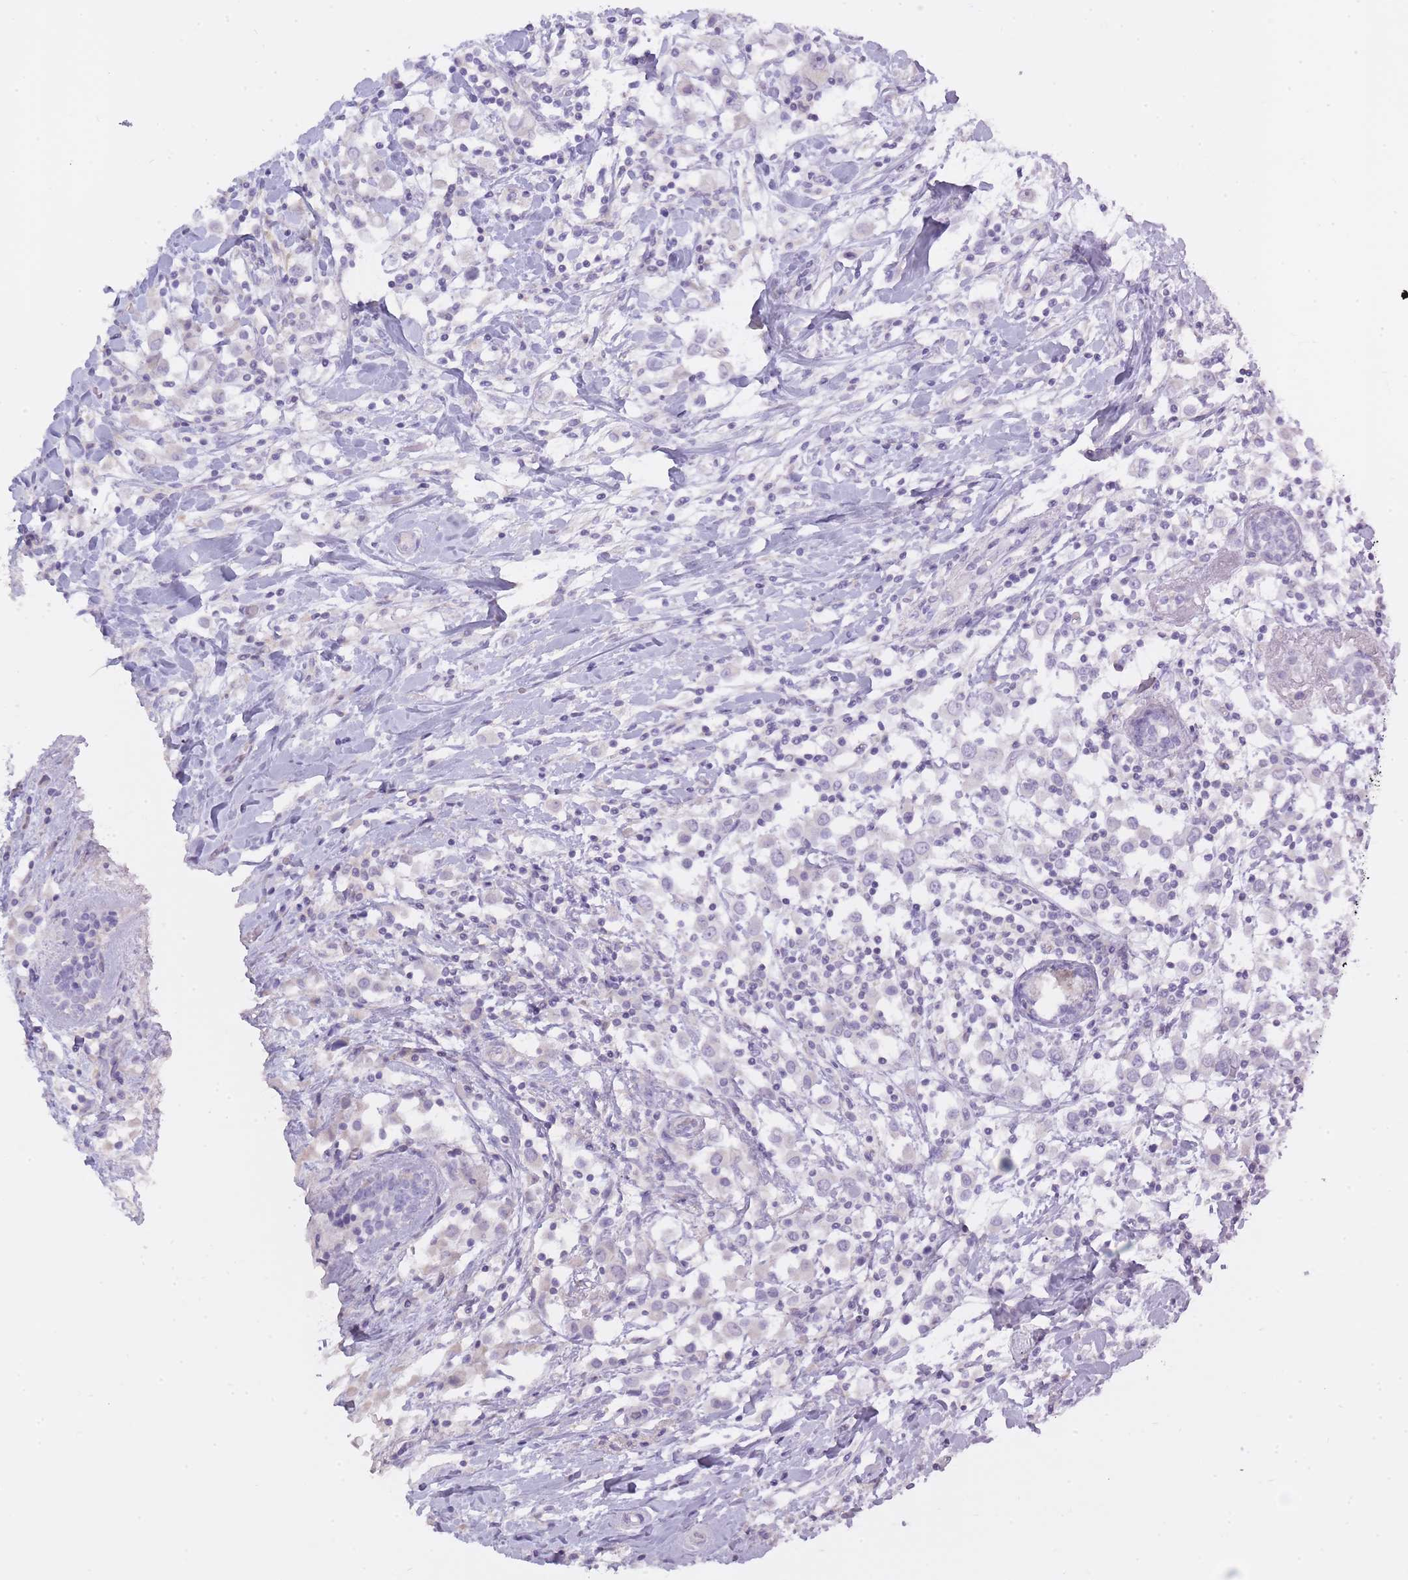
{"staining": {"intensity": "negative", "quantity": "none", "location": "none"}, "tissue": "breast cancer", "cell_type": "Tumor cells", "image_type": "cancer", "snomed": [{"axis": "morphology", "description": "Duct carcinoma"}, {"axis": "topography", "description": "Breast"}], "caption": "High magnification brightfield microscopy of infiltrating ductal carcinoma (breast) stained with DAB (brown) and counterstained with hematoxylin (blue): tumor cells show no significant positivity.", "gene": "BDKRB2", "patient": {"sex": "female", "age": 61}}